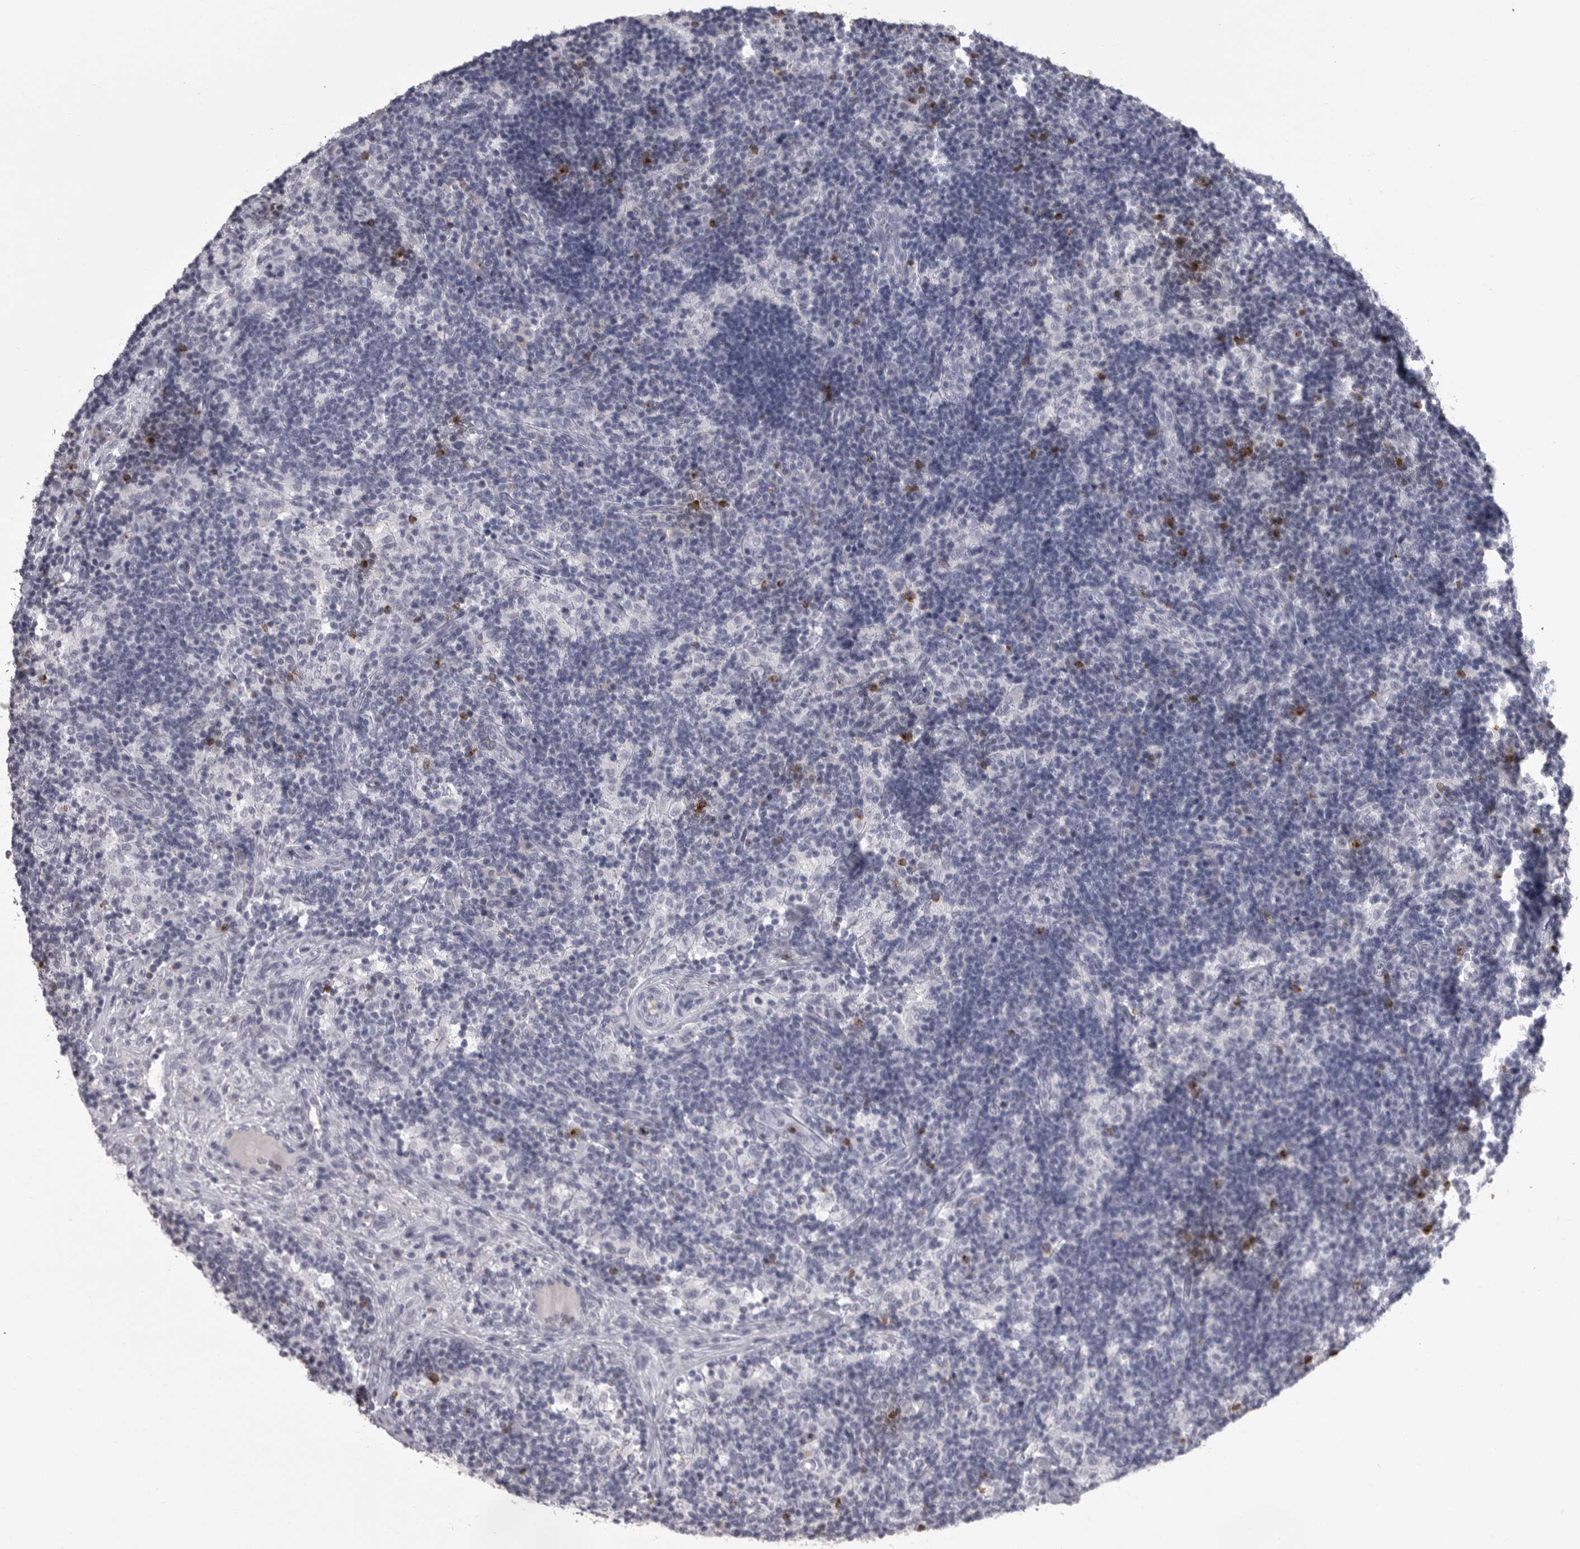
{"staining": {"intensity": "negative", "quantity": "none", "location": "none"}, "tissue": "lymph node", "cell_type": "Germinal center cells", "image_type": "normal", "snomed": [{"axis": "morphology", "description": "Normal tissue, NOS"}, {"axis": "topography", "description": "Lymph node"}], "caption": "DAB (3,3'-diaminobenzidine) immunohistochemical staining of normal lymph node demonstrates no significant staining in germinal center cells. The staining is performed using DAB brown chromogen with nuclei counter-stained in using hematoxylin.", "gene": "GNLY", "patient": {"sex": "female", "age": 22}}